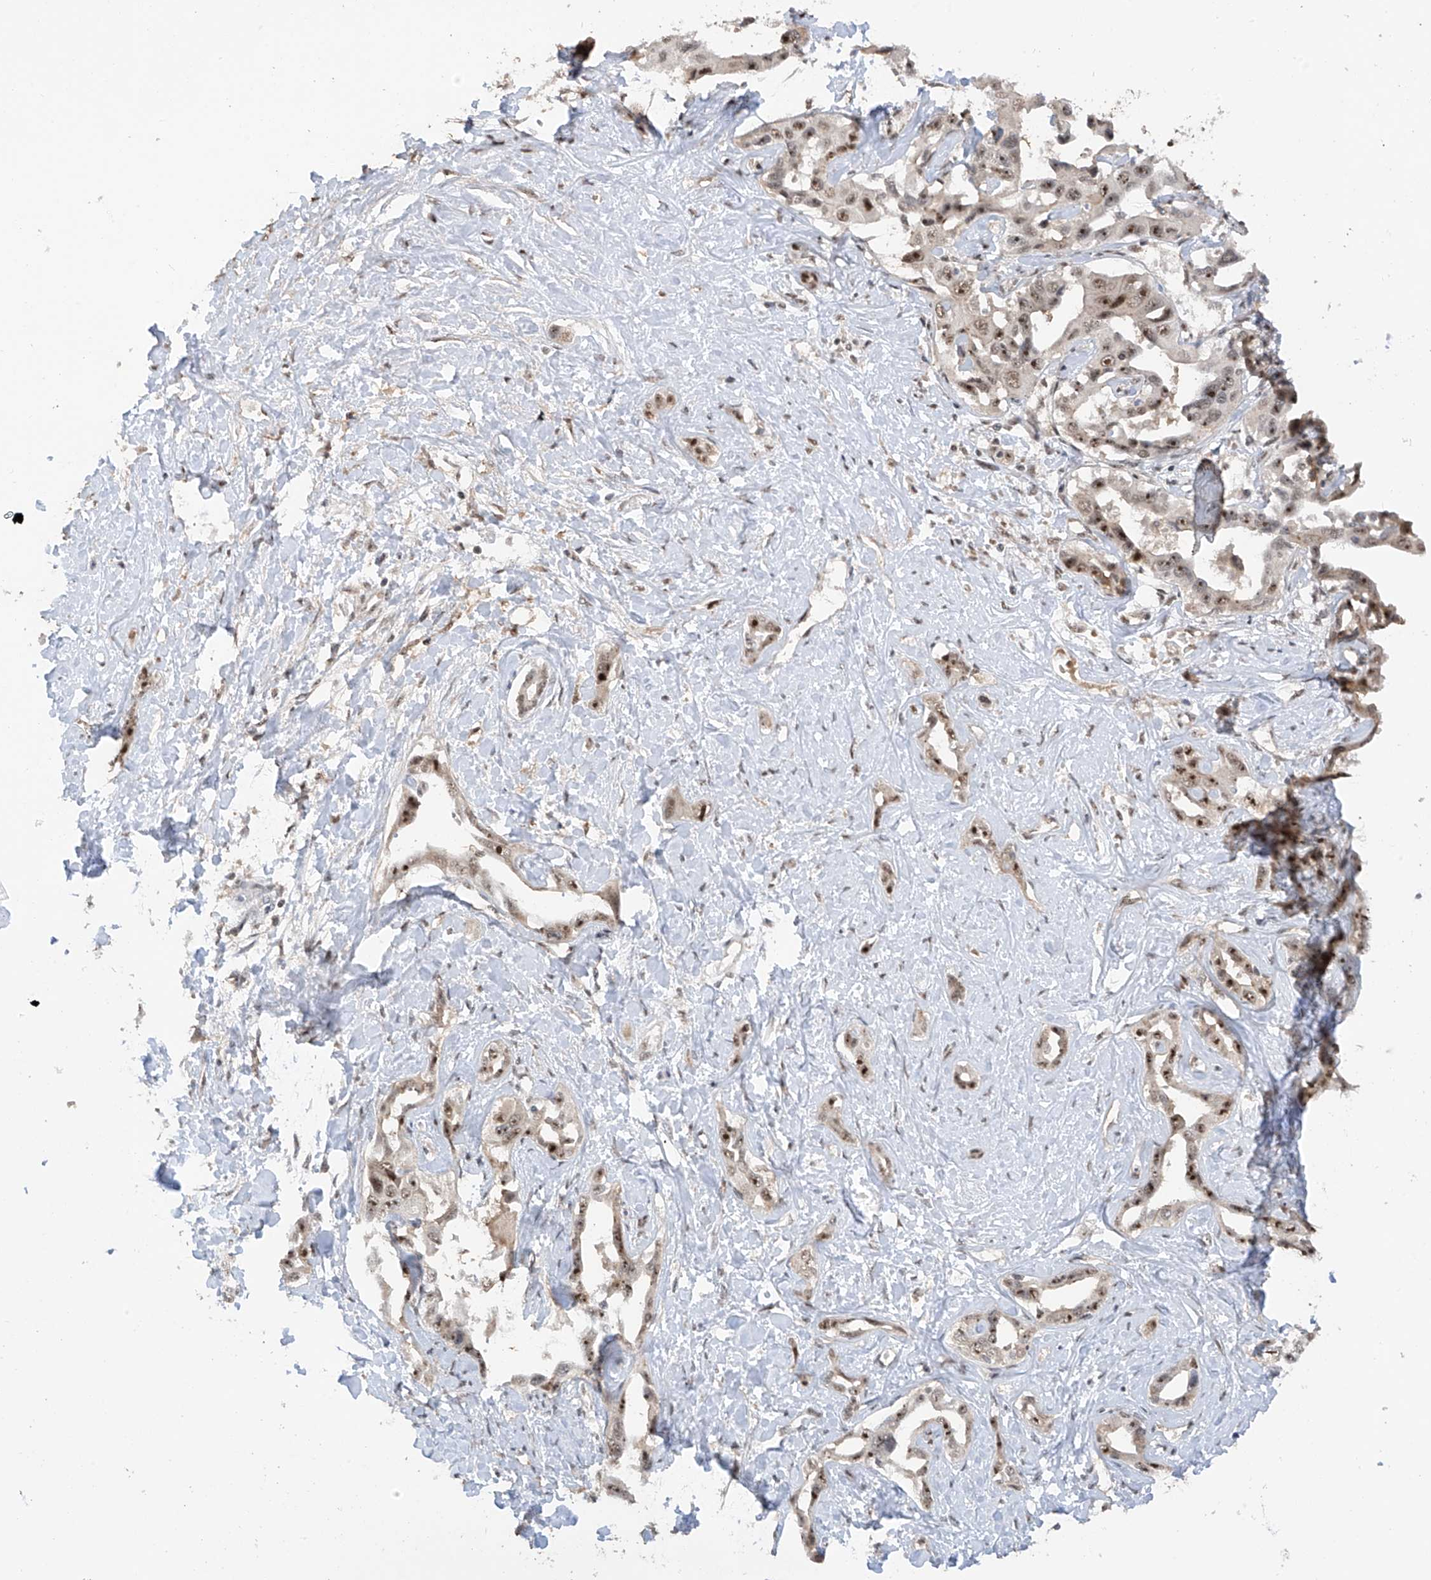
{"staining": {"intensity": "moderate", "quantity": ">75%", "location": "nuclear"}, "tissue": "liver cancer", "cell_type": "Tumor cells", "image_type": "cancer", "snomed": [{"axis": "morphology", "description": "Cholangiocarcinoma"}, {"axis": "topography", "description": "Liver"}], "caption": "Immunohistochemical staining of human liver cancer shows medium levels of moderate nuclear expression in approximately >75% of tumor cells. (DAB (3,3'-diaminobenzidine) = brown stain, brightfield microscopy at high magnification).", "gene": "C1orf131", "patient": {"sex": "male", "age": 59}}